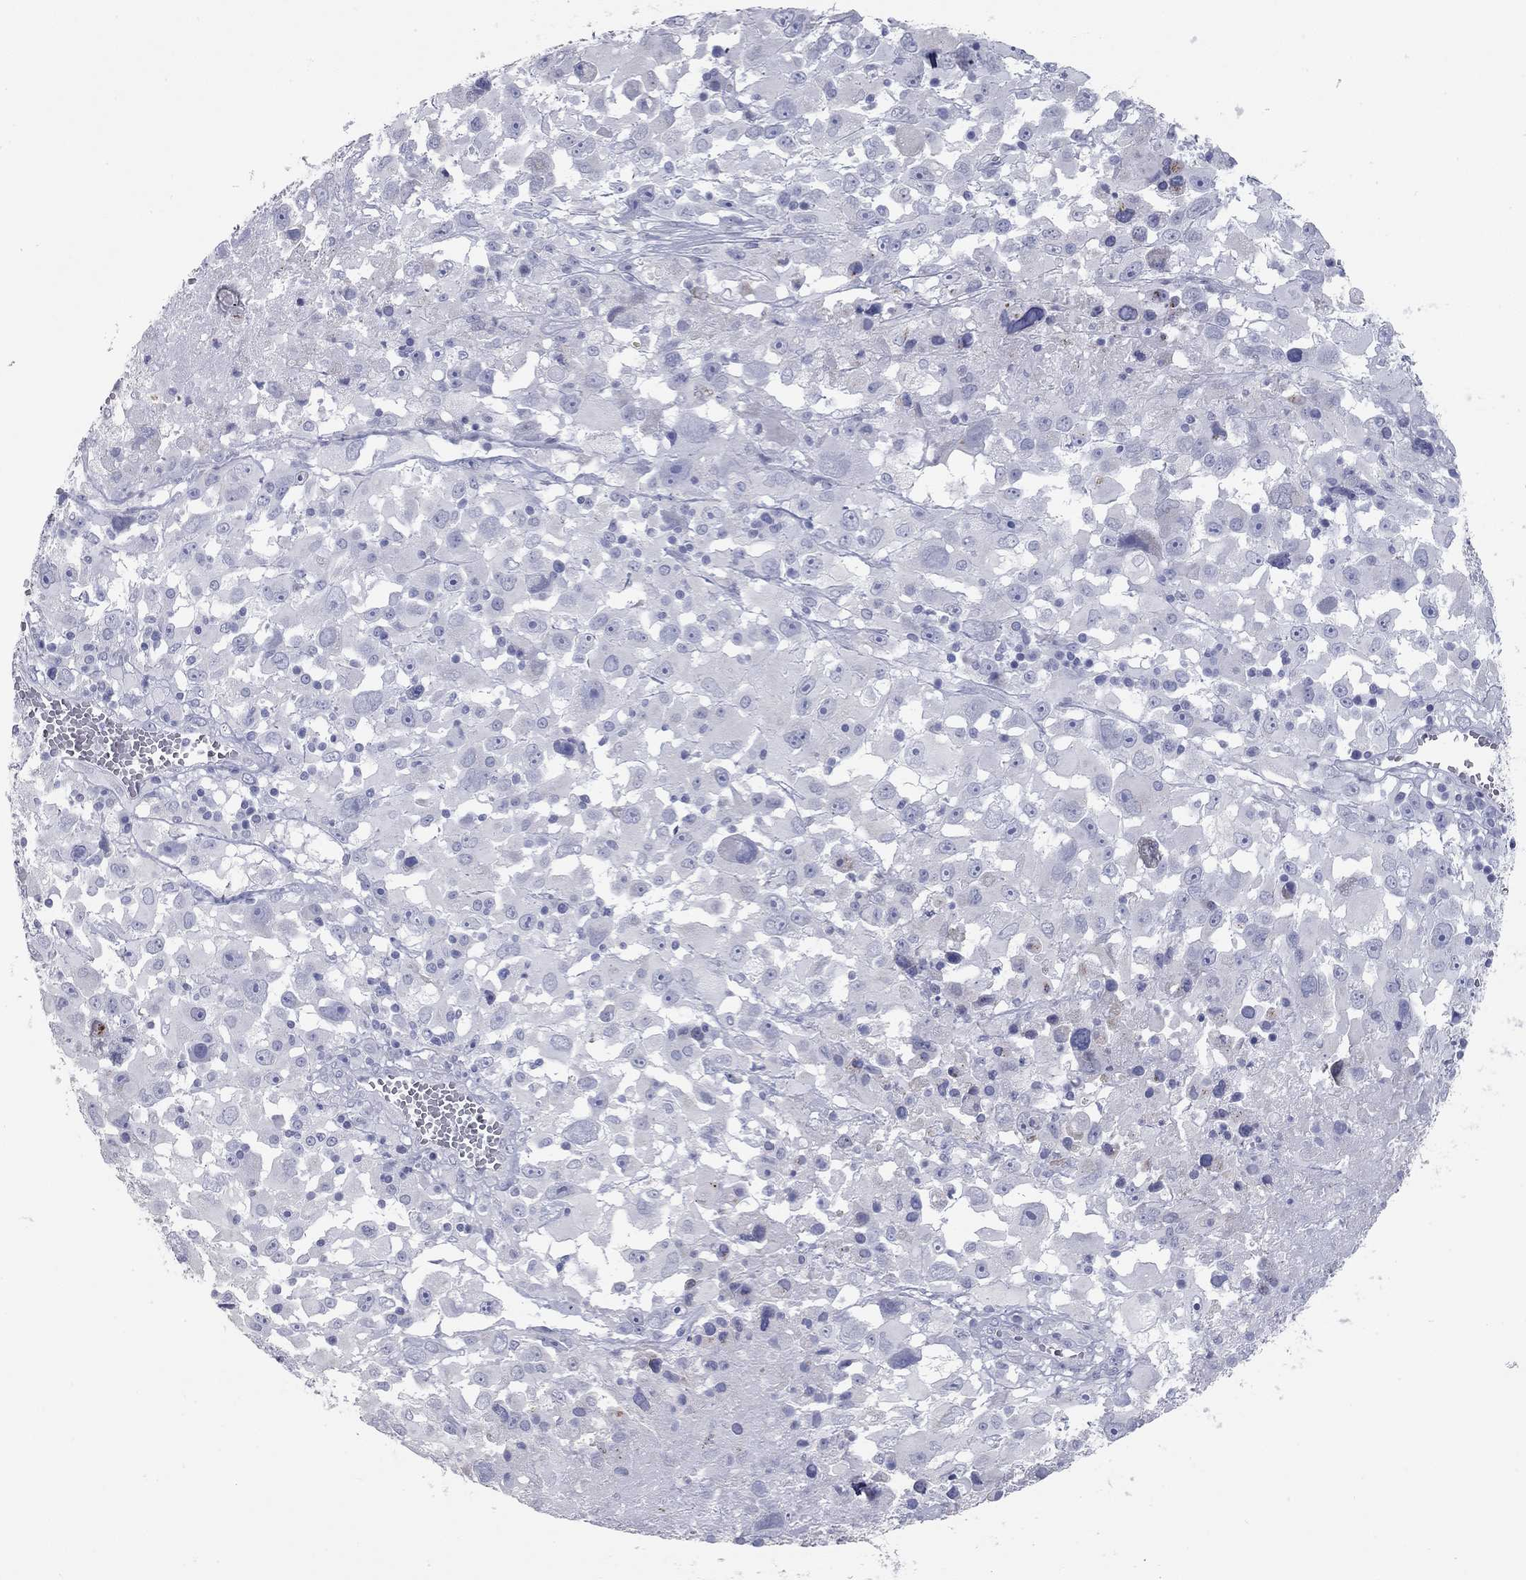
{"staining": {"intensity": "negative", "quantity": "none", "location": "none"}, "tissue": "melanoma", "cell_type": "Tumor cells", "image_type": "cancer", "snomed": [{"axis": "morphology", "description": "Malignant melanoma, Metastatic site"}, {"axis": "topography", "description": "Soft tissue"}], "caption": "Human melanoma stained for a protein using immunohistochemistry (IHC) exhibits no staining in tumor cells.", "gene": "TAC1", "patient": {"sex": "male", "age": 50}}